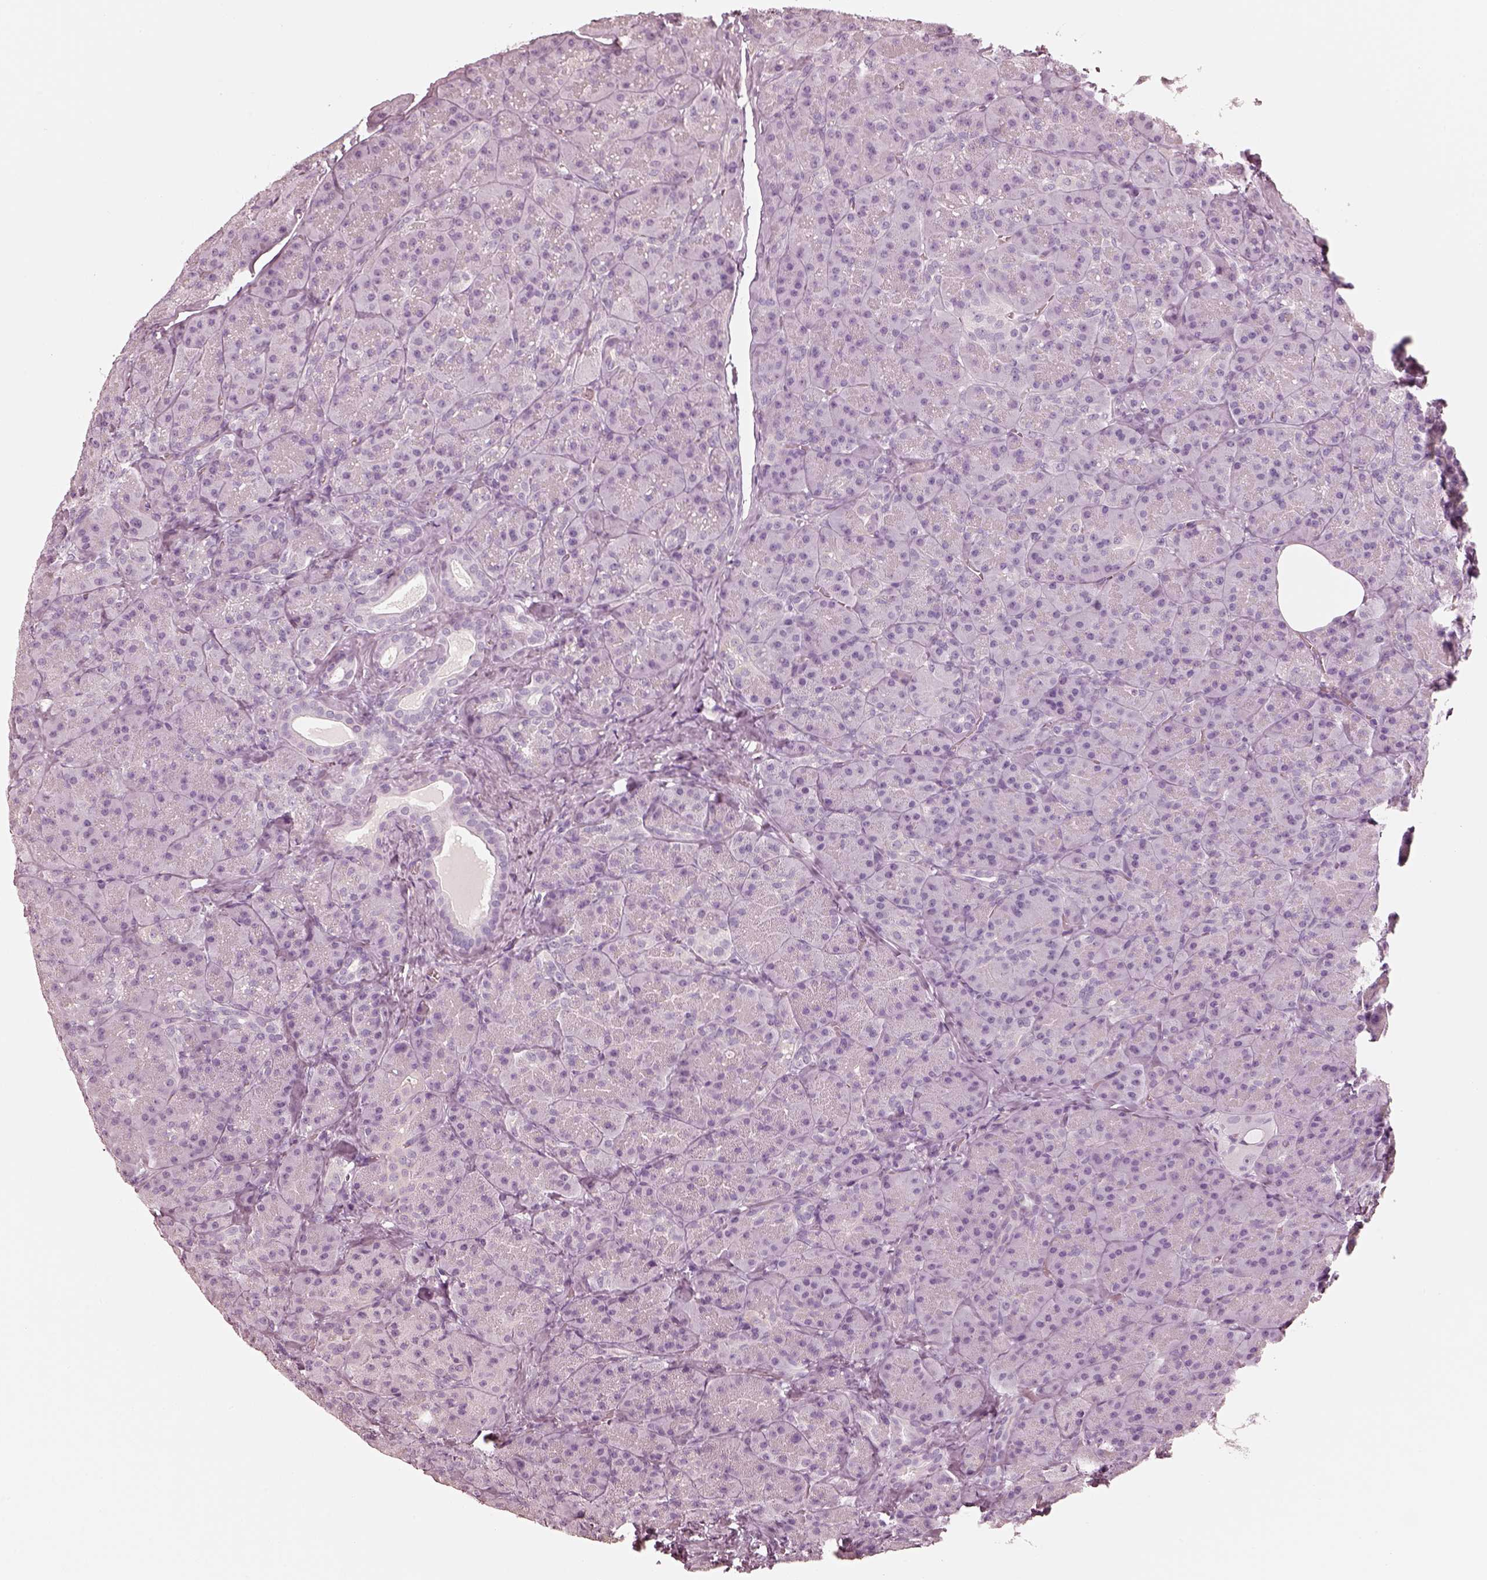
{"staining": {"intensity": "negative", "quantity": "none", "location": "none"}, "tissue": "pancreas", "cell_type": "Exocrine glandular cells", "image_type": "normal", "snomed": [{"axis": "morphology", "description": "Normal tissue, NOS"}, {"axis": "topography", "description": "Pancreas"}], "caption": "Immunohistochemistry (IHC) photomicrograph of normal pancreas: human pancreas stained with DAB (3,3'-diaminobenzidine) demonstrates no significant protein staining in exocrine glandular cells. (DAB (3,3'-diaminobenzidine) IHC with hematoxylin counter stain).", "gene": "R3HDML", "patient": {"sex": "male", "age": 57}}